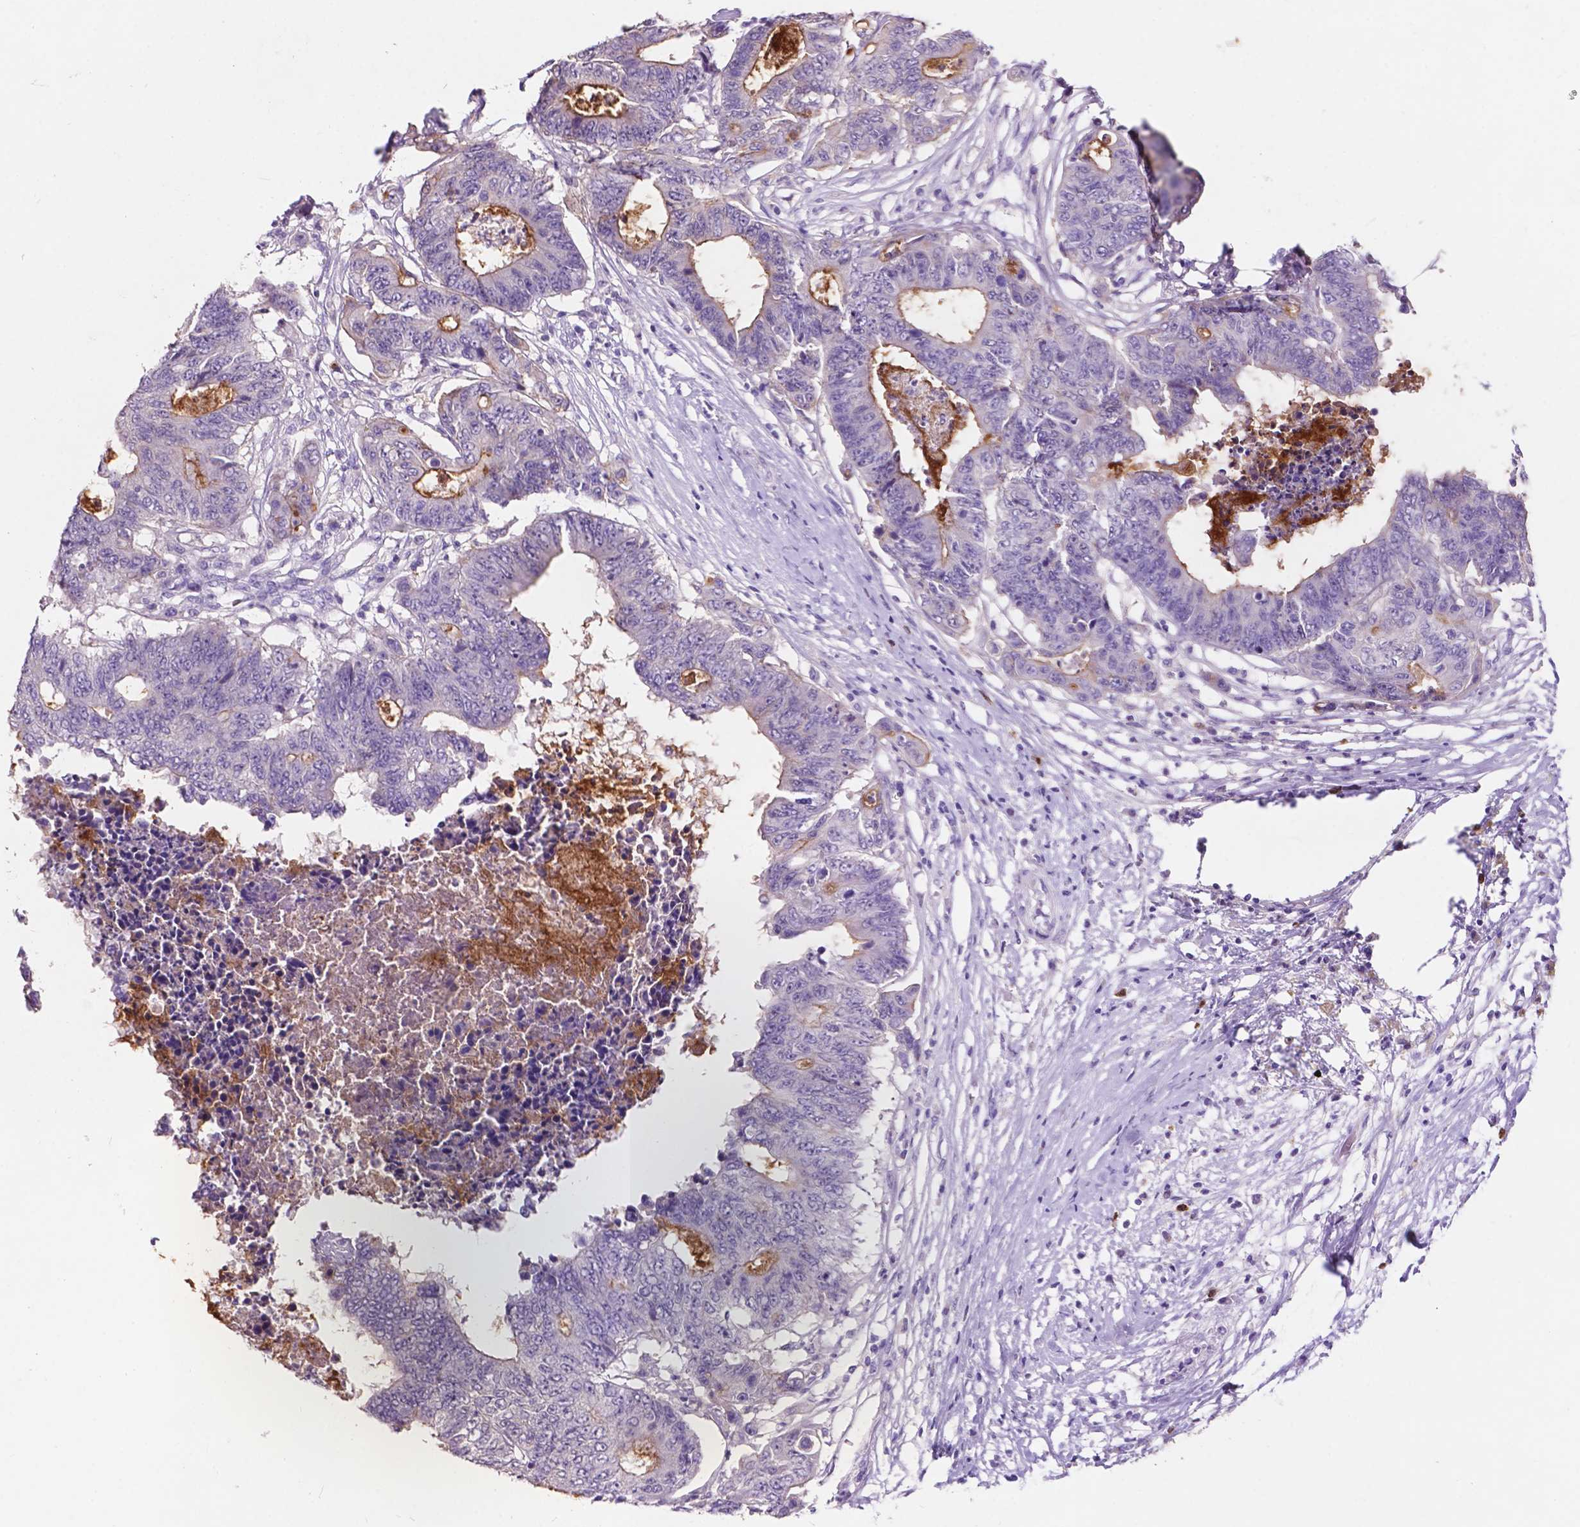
{"staining": {"intensity": "weak", "quantity": "<25%", "location": "cytoplasmic/membranous"}, "tissue": "colorectal cancer", "cell_type": "Tumor cells", "image_type": "cancer", "snomed": [{"axis": "morphology", "description": "Adenocarcinoma, NOS"}, {"axis": "topography", "description": "Colon"}], "caption": "Immunohistochemical staining of human colorectal cancer reveals no significant positivity in tumor cells.", "gene": "PLSCR1", "patient": {"sex": "female", "age": 48}}